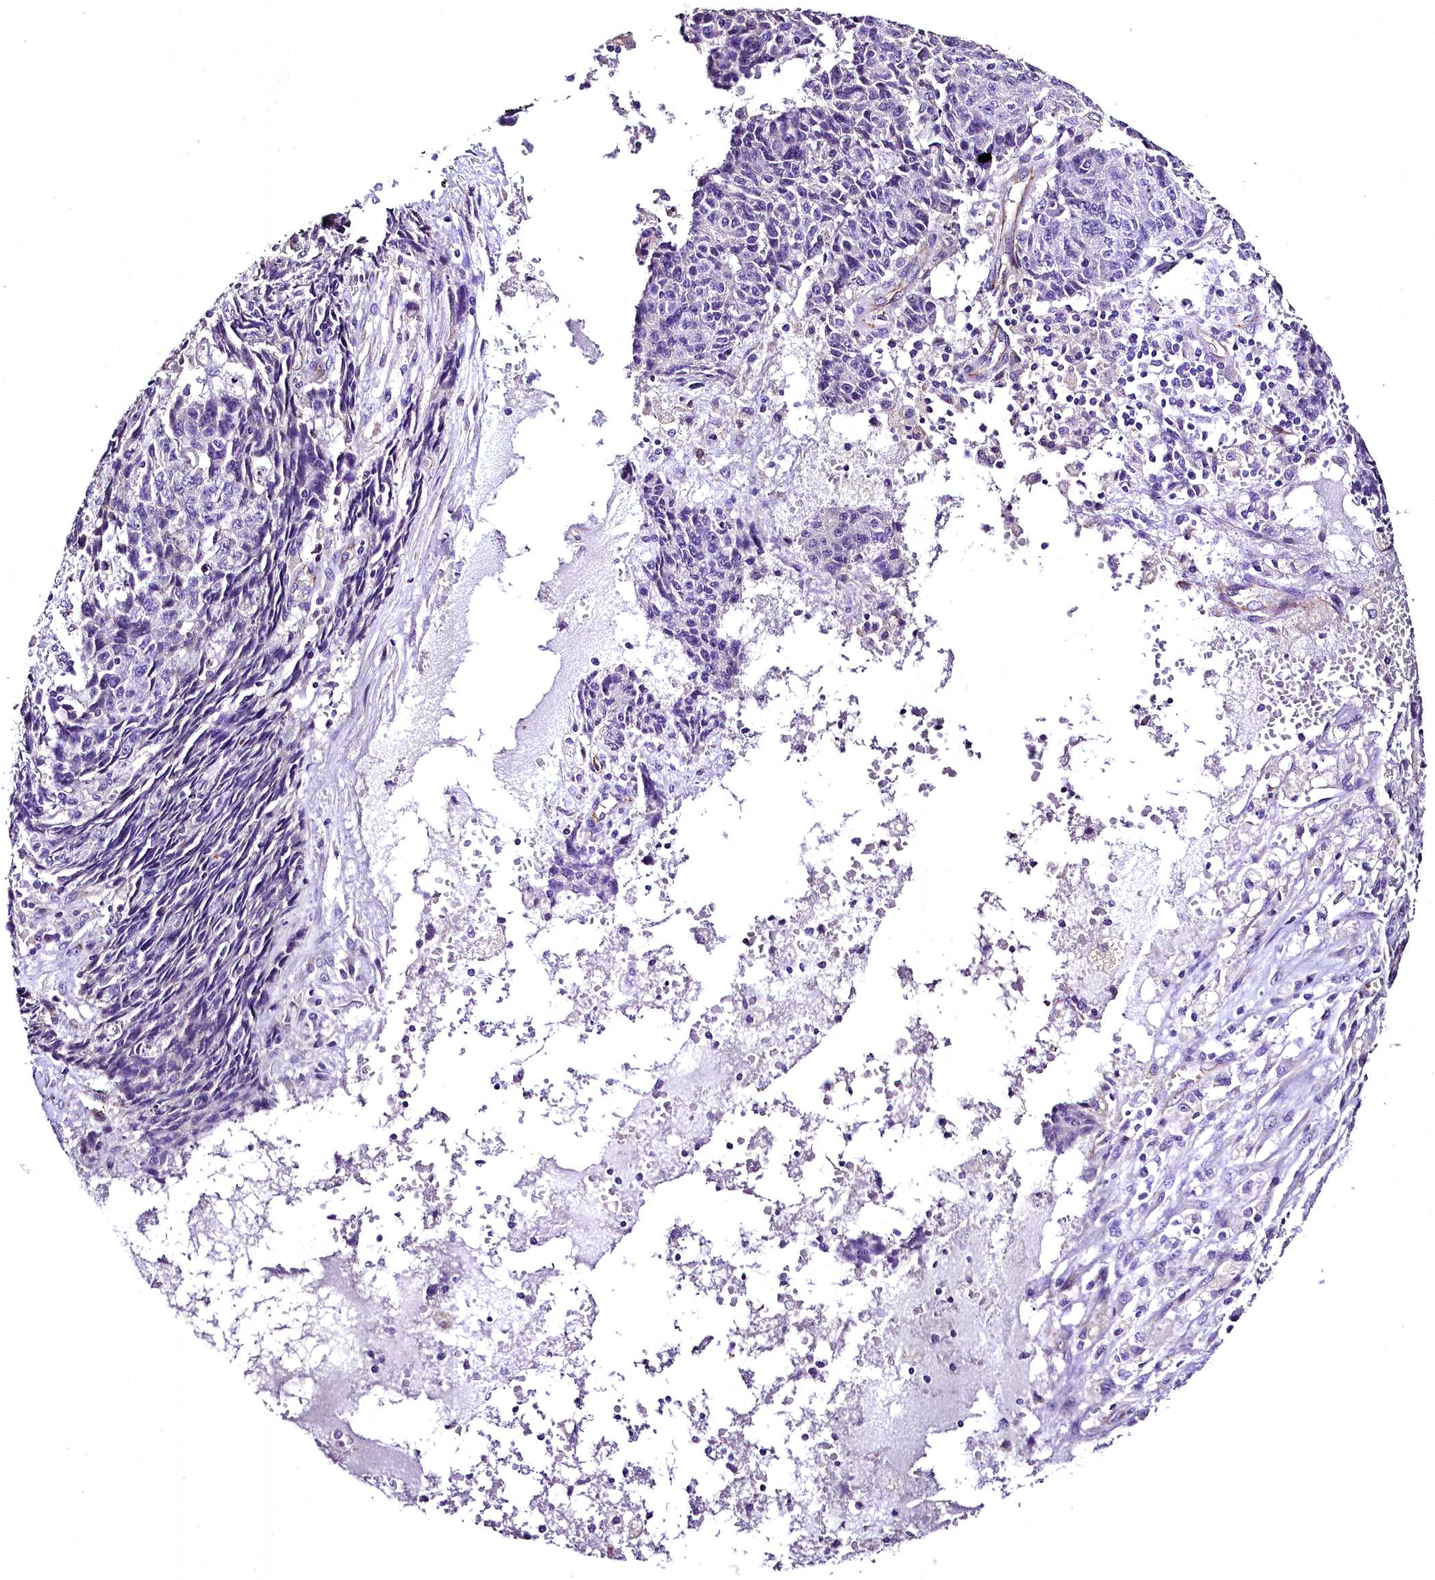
{"staining": {"intensity": "negative", "quantity": "none", "location": "none"}, "tissue": "ovarian cancer", "cell_type": "Tumor cells", "image_type": "cancer", "snomed": [{"axis": "morphology", "description": "Carcinoma, endometroid"}, {"axis": "topography", "description": "Ovary"}], "caption": "There is no significant positivity in tumor cells of ovarian endometroid carcinoma. (Brightfield microscopy of DAB IHC at high magnification).", "gene": "MS4A18", "patient": {"sex": "female", "age": 42}}